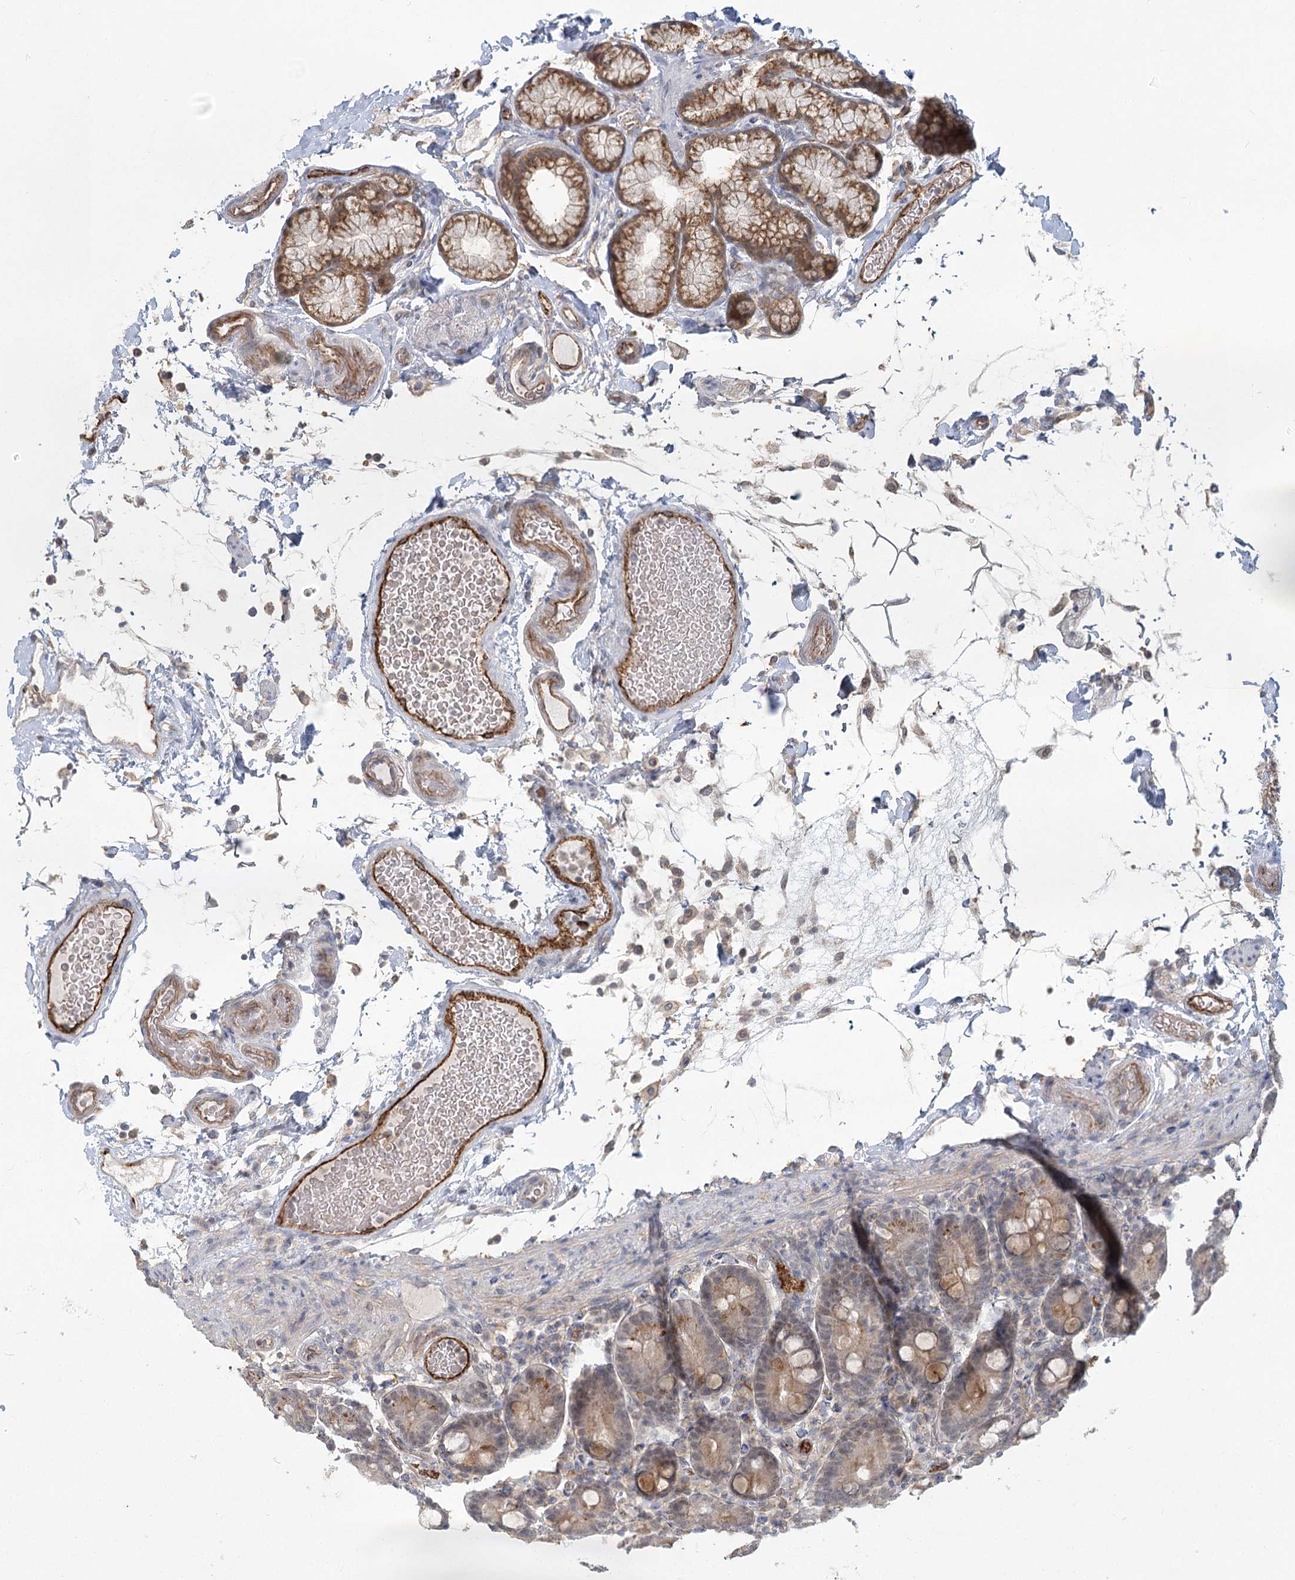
{"staining": {"intensity": "moderate", "quantity": ">75%", "location": "cytoplasmic/membranous"}, "tissue": "duodenum", "cell_type": "Glandular cells", "image_type": "normal", "snomed": [{"axis": "morphology", "description": "Normal tissue, NOS"}, {"axis": "topography", "description": "Small intestine, NOS"}], "caption": "There is medium levels of moderate cytoplasmic/membranous expression in glandular cells of benign duodenum, as demonstrated by immunohistochemical staining (brown color).", "gene": "KBTBD4", "patient": {"sex": "female", "age": 71}}